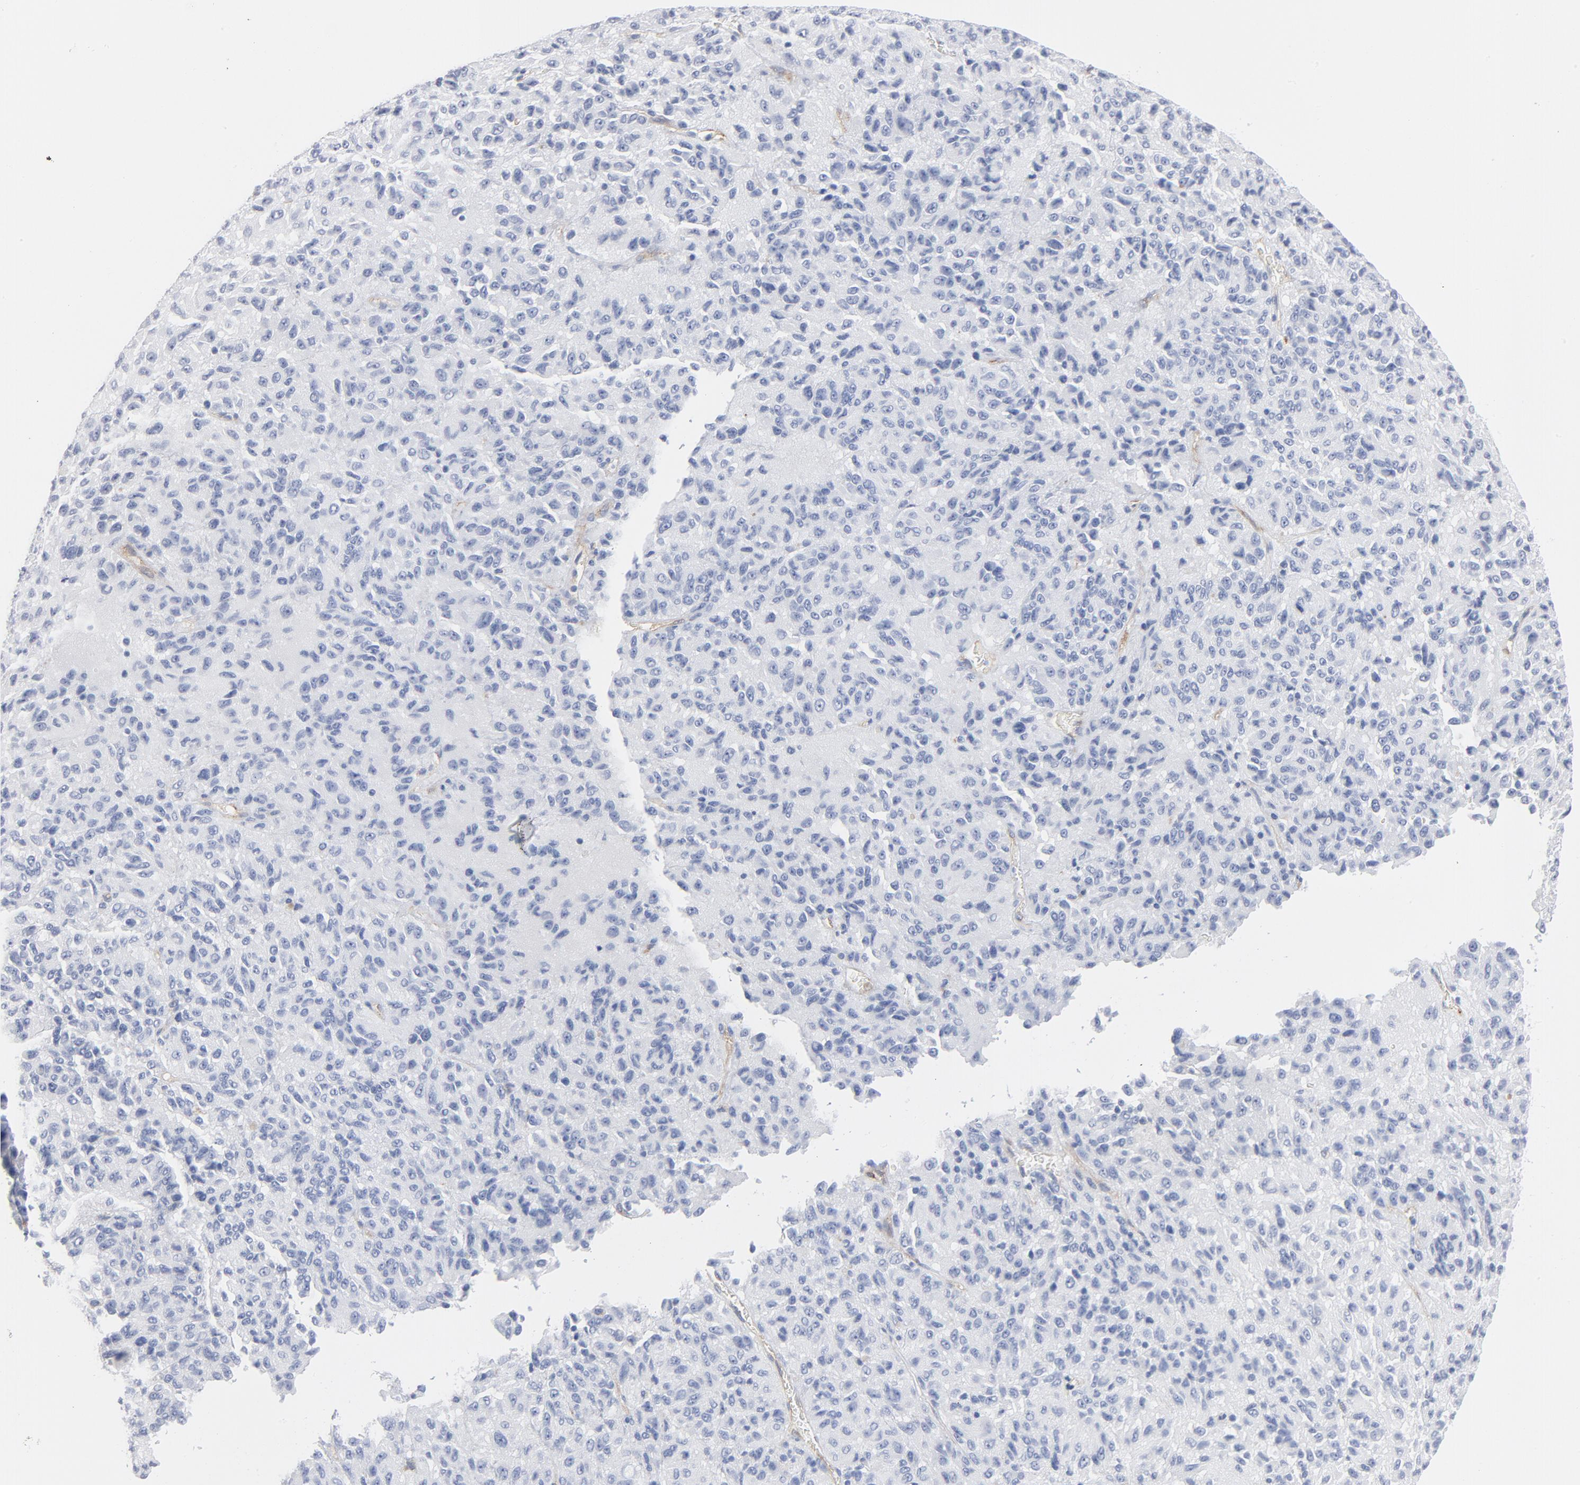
{"staining": {"intensity": "negative", "quantity": "none", "location": "none"}, "tissue": "melanoma", "cell_type": "Tumor cells", "image_type": "cancer", "snomed": [{"axis": "morphology", "description": "Malignant melanoma, Metastatic site"}, {"axis": "topography", "description": "Lung"}], "caption": "The immunohistochemistry (IHC) histopathology image has no significant positivity in tumor cells of malignant melanoma (metastatic site) tissue.", "gene": "SHANK3", "patient": {"sex": "male", "age": 64}}